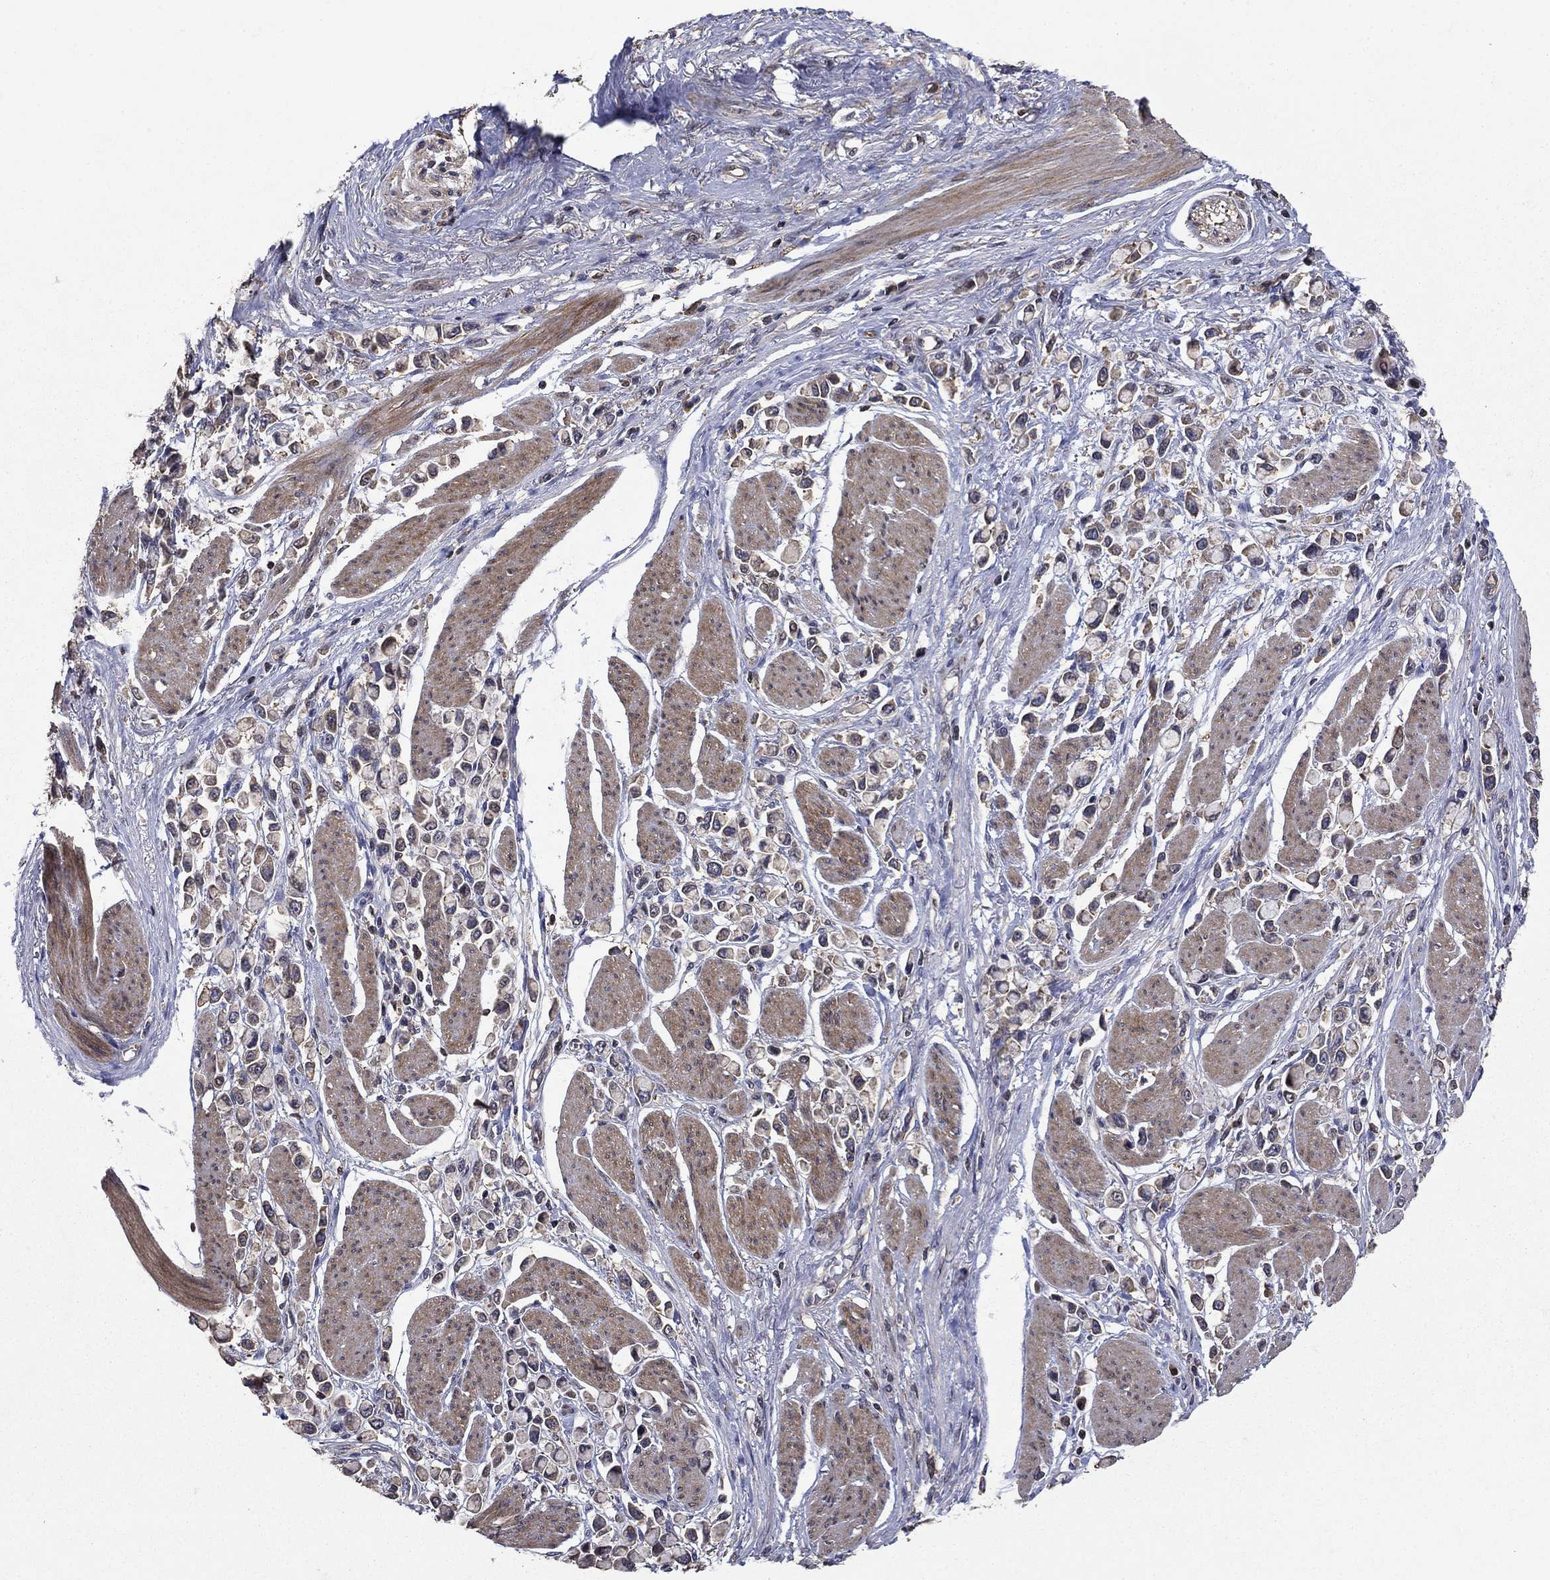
{"staining": {"intensity": "moderate", "quantity": "25%-75%", "location": "cytoplasmic/membranous"}, "tissue": "stomach cancer", "cell_type": "Tumor cells", "image_type": "cancer", "snomed": [{"axis": "morphology", "description": "Adenocarcinoma, NOS"}, {"axis": "topography", "description": "Stomach"}], "caption": "The histopathology image reveals a brown stain indicating the presence of a protein in the cytoplasmic/membranous of tumor cells in stomach cancer (adenocarcinoma).", "gene": "DVL1", "patient": {"sex": "female", "age": 81}}